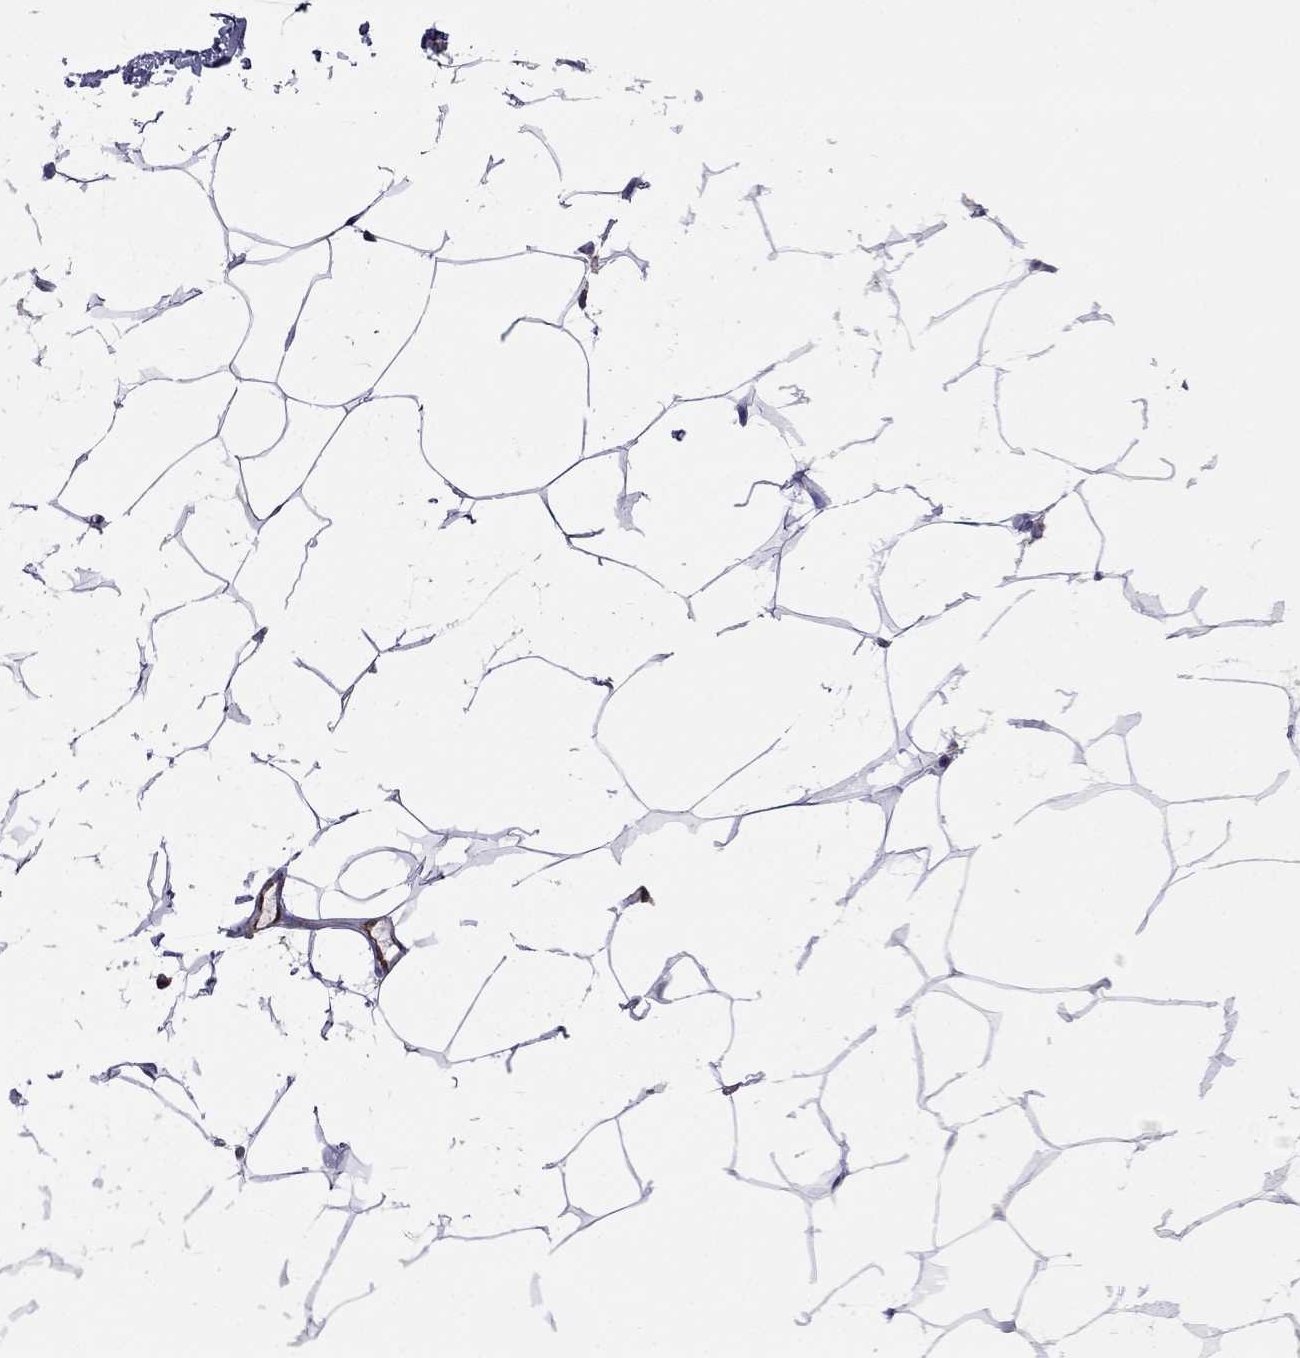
{"staining": {"intensity": "negative", "quantity": "none", "location": "none"}, "tissue": "breast", "cell_type": "Adipocytes", "image_type": "normal", "snomed": [{"axis": "morphology", "description": "Normal tissue, NOS"}, {"axis": "topography", "description": "Breast"}], "caption": "High power microscopy image of an IHC photomicrograph of unremarkable breast, revealing no significant staining in adipocytes.", "gene": "GNAL", "patient": {"sex": "female", "age": 32}}